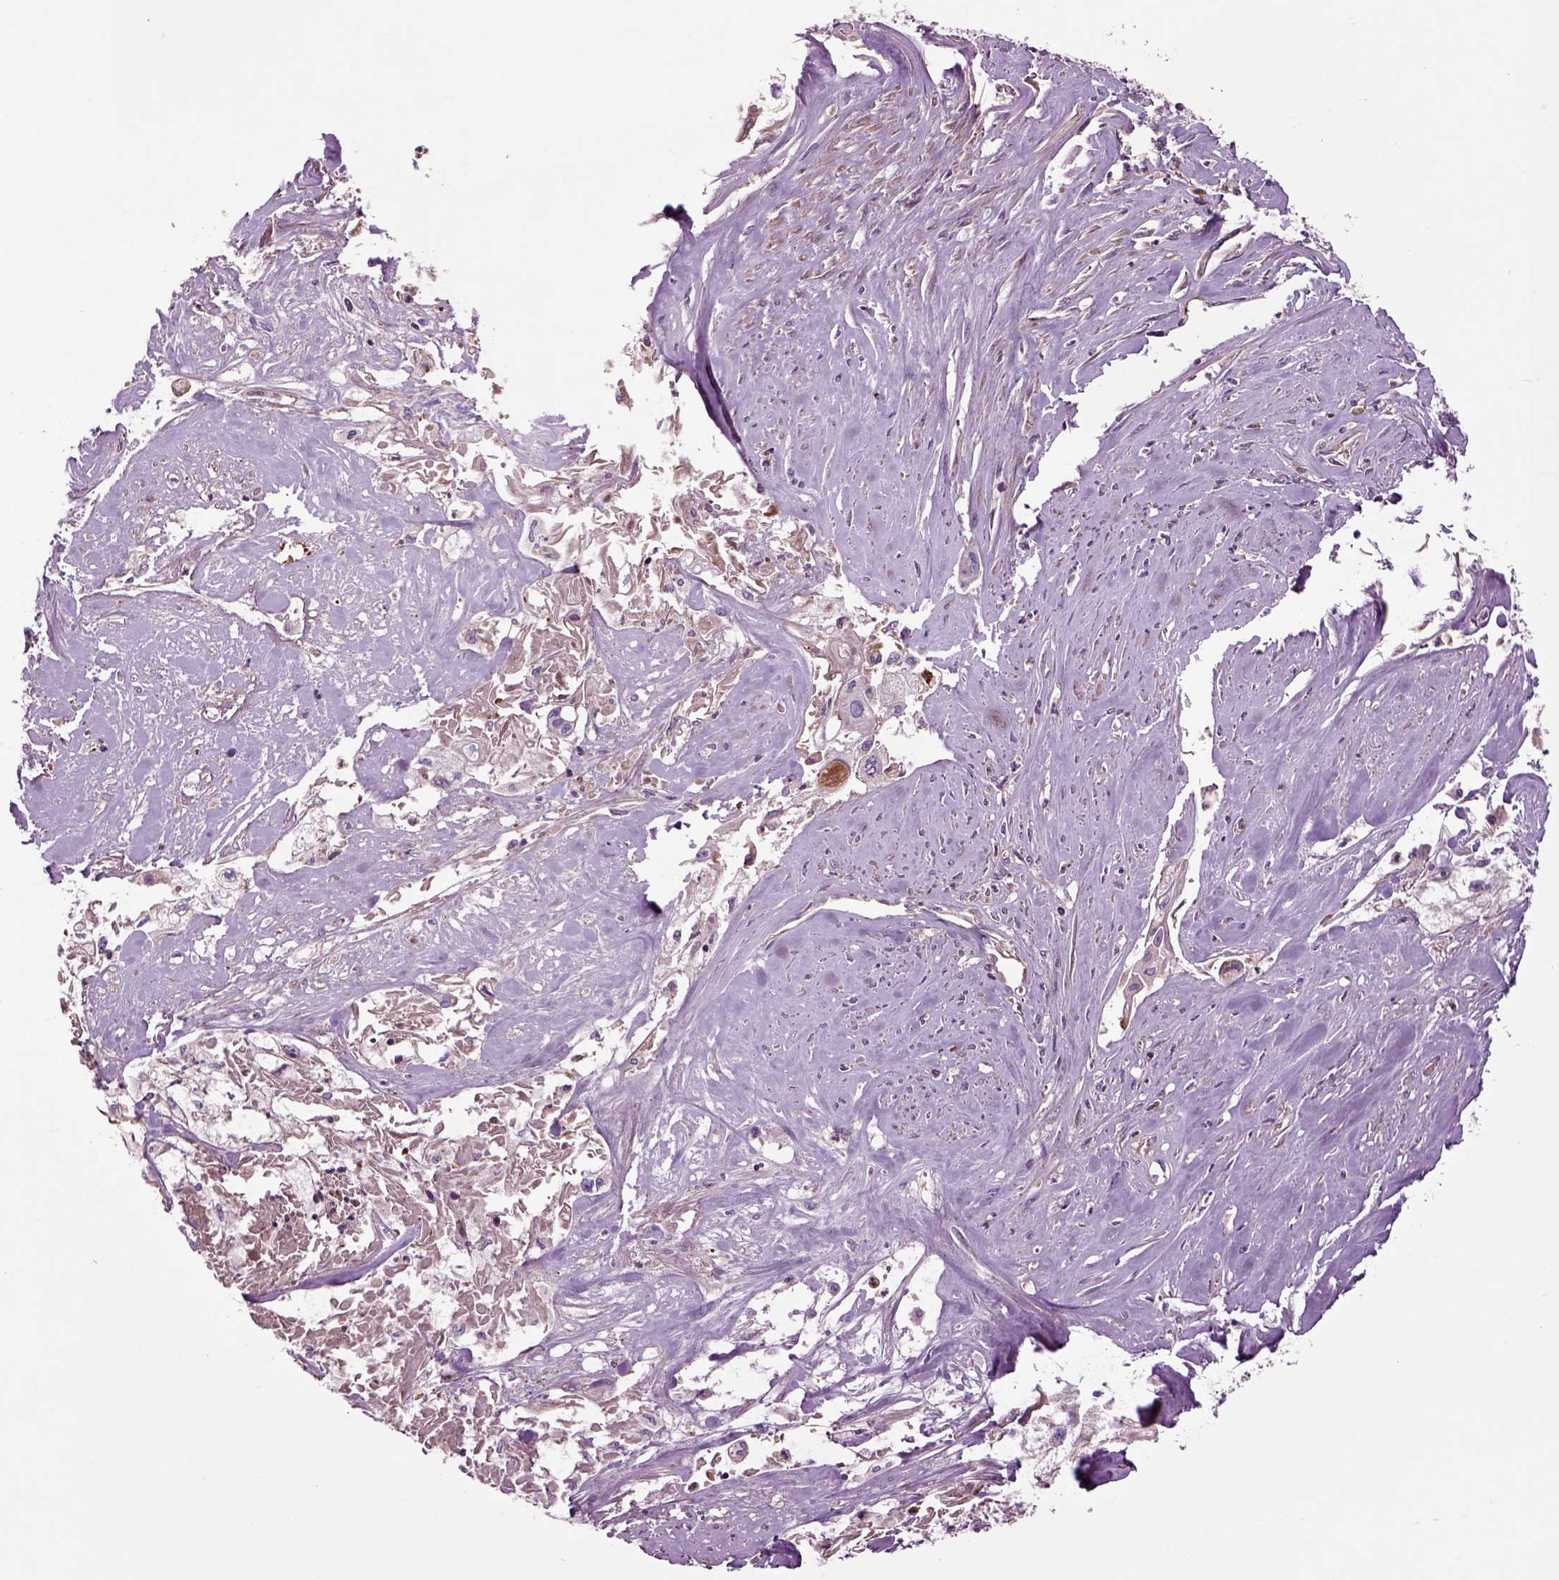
{"staining": {"intensity": "negative", "quantity": "none", "location": "none"}, "tissue": "cervical cancer", "cell_type": "Tumor cells", "image_type": "cancer", "snomed": [{"axis": "morphology", "description": "Squamous cell carcinoma, NOS"}, {"axis": "topography", "description": "Cervix"}], "caption": "Immunohistochemistry of cervical cancer displays no expression in tumor cells.", "gene": "SPON1", "patient": {"sex": "female", "age": 49}}